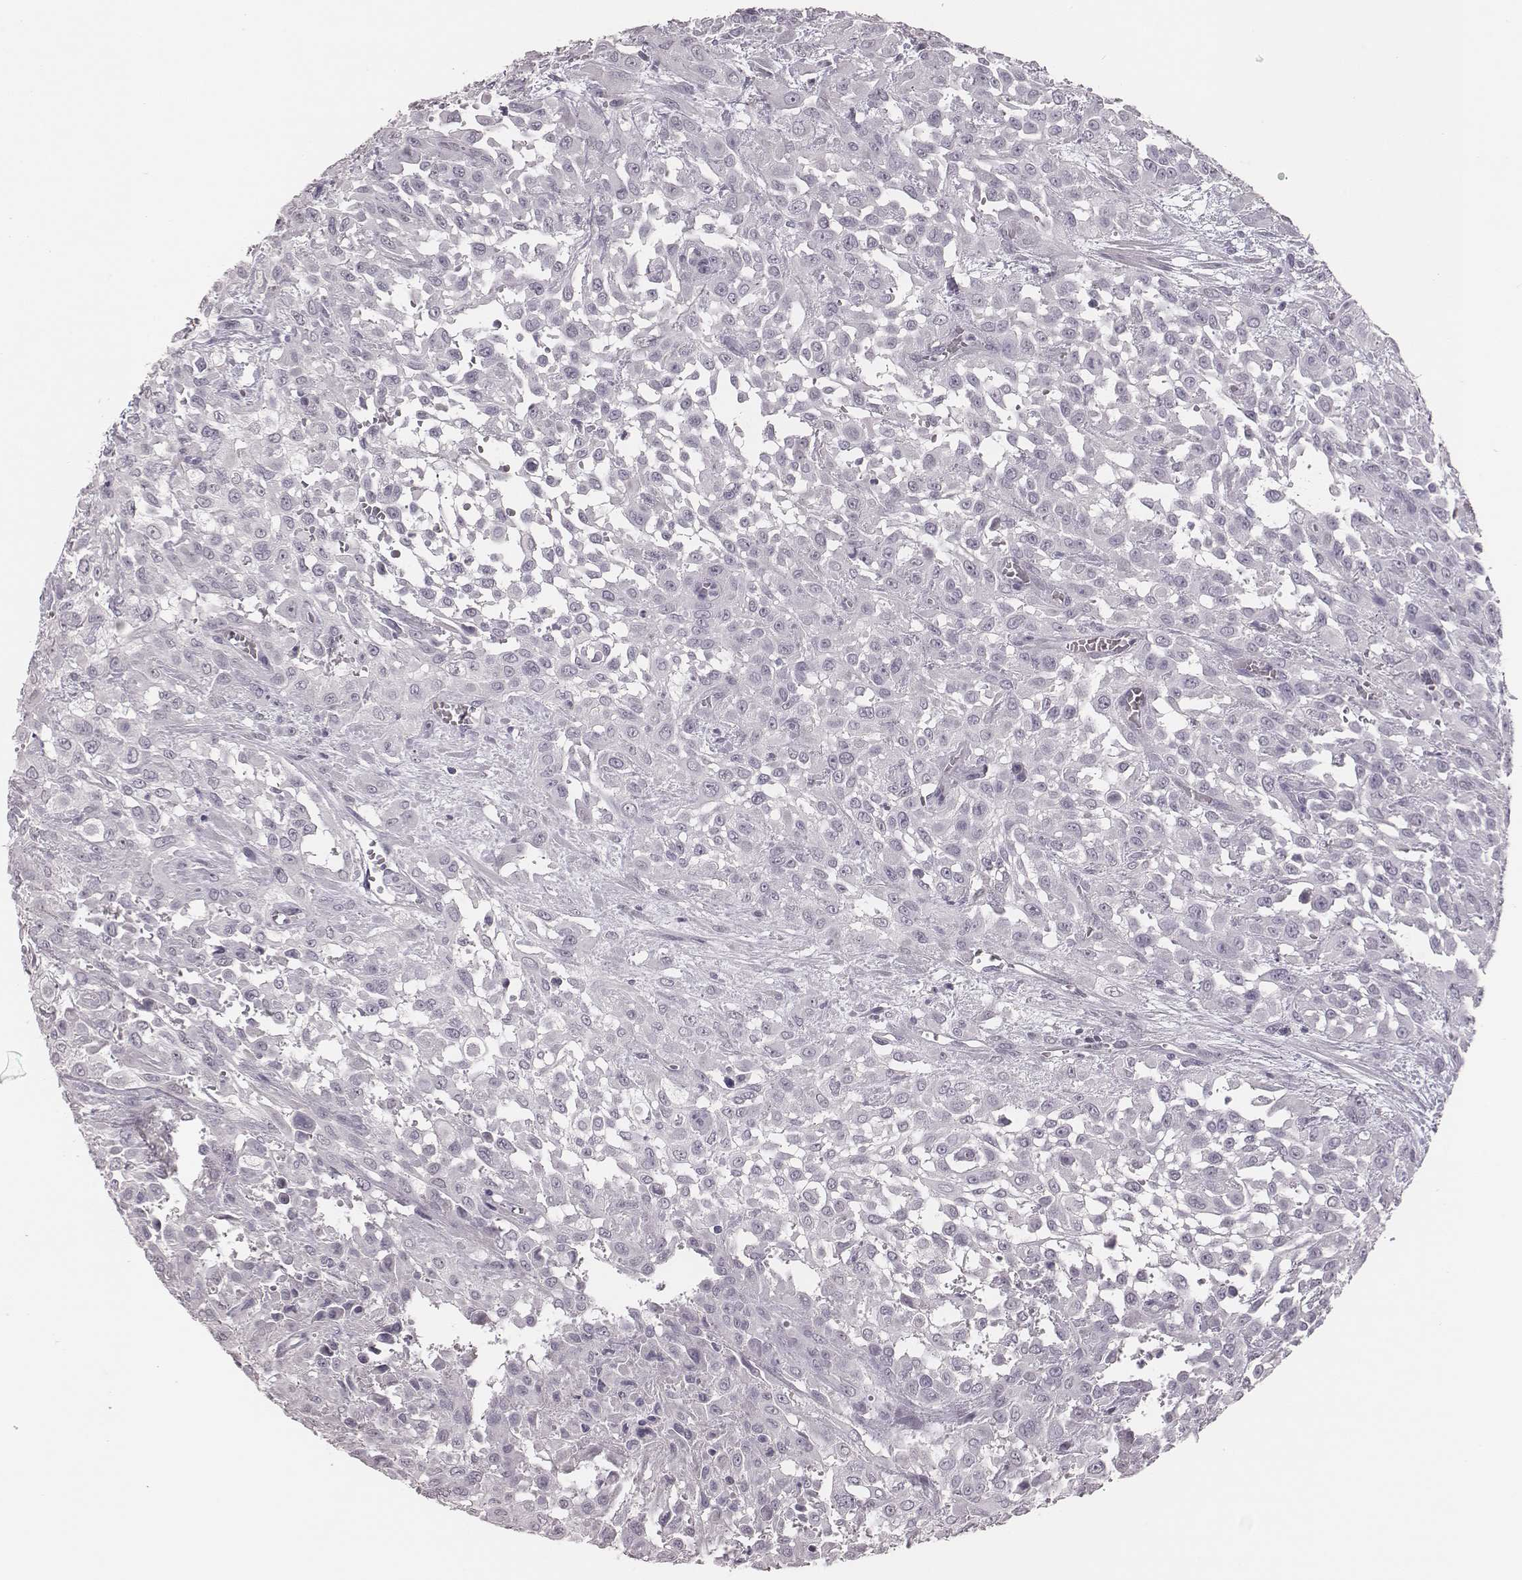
{"staining": {"intensity": "negative", "quantity": "none", "location": "none"}, "tissue": "urothelial cancer", "cell_type": "Tumor cells", "image_type": "cancer", "snomed": [{"axis": "morphology", "description": "Urothelial carcinoma, High grade"}, {"axis": "topography", "description": "Urinary bladder"}], "caption": "Immunohistochemistry histopathology image of human urothelial cancer stained for a protein (brown), which displays no staining in tumor cells.", "gene": "CSHL1", "patient": {"sex": "male", "age": 57}}